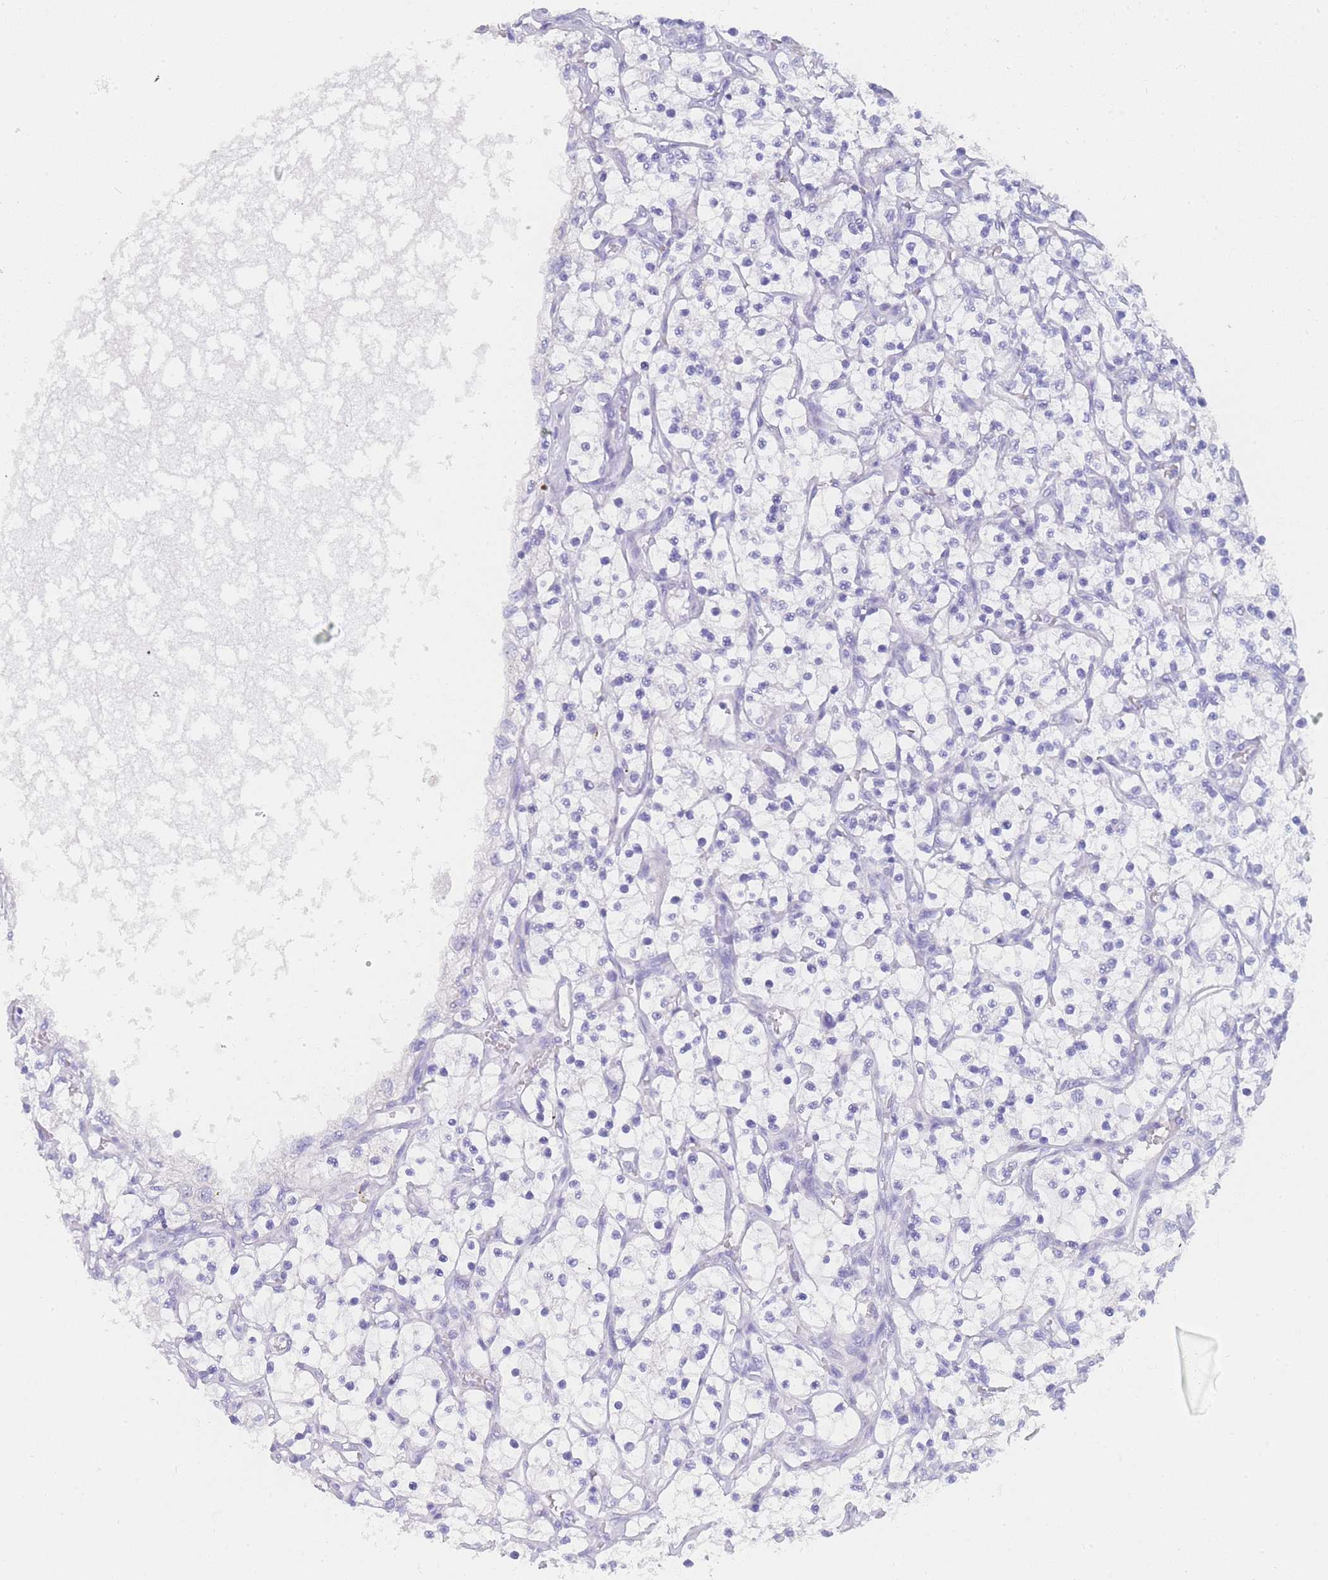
{"staining": {"intensity": "negative", "quantity": "none", "location": "none"}, "tissue": "renal cancer", "cell_type": "Tumor cells", "image_type": "cancer", "snomed": [{"axis": "morphology", "description": "Adenocarcinoma, NOS"}, {"axis": "topography", "description": "Kidney"}], "caption": "High power microscopy image of an immunohistochemistry image of renal cancer, revealing no significant positivity in tumor cells.", "gene": "LZTFL1", "patient": {"sex": "female", "age": 69}}